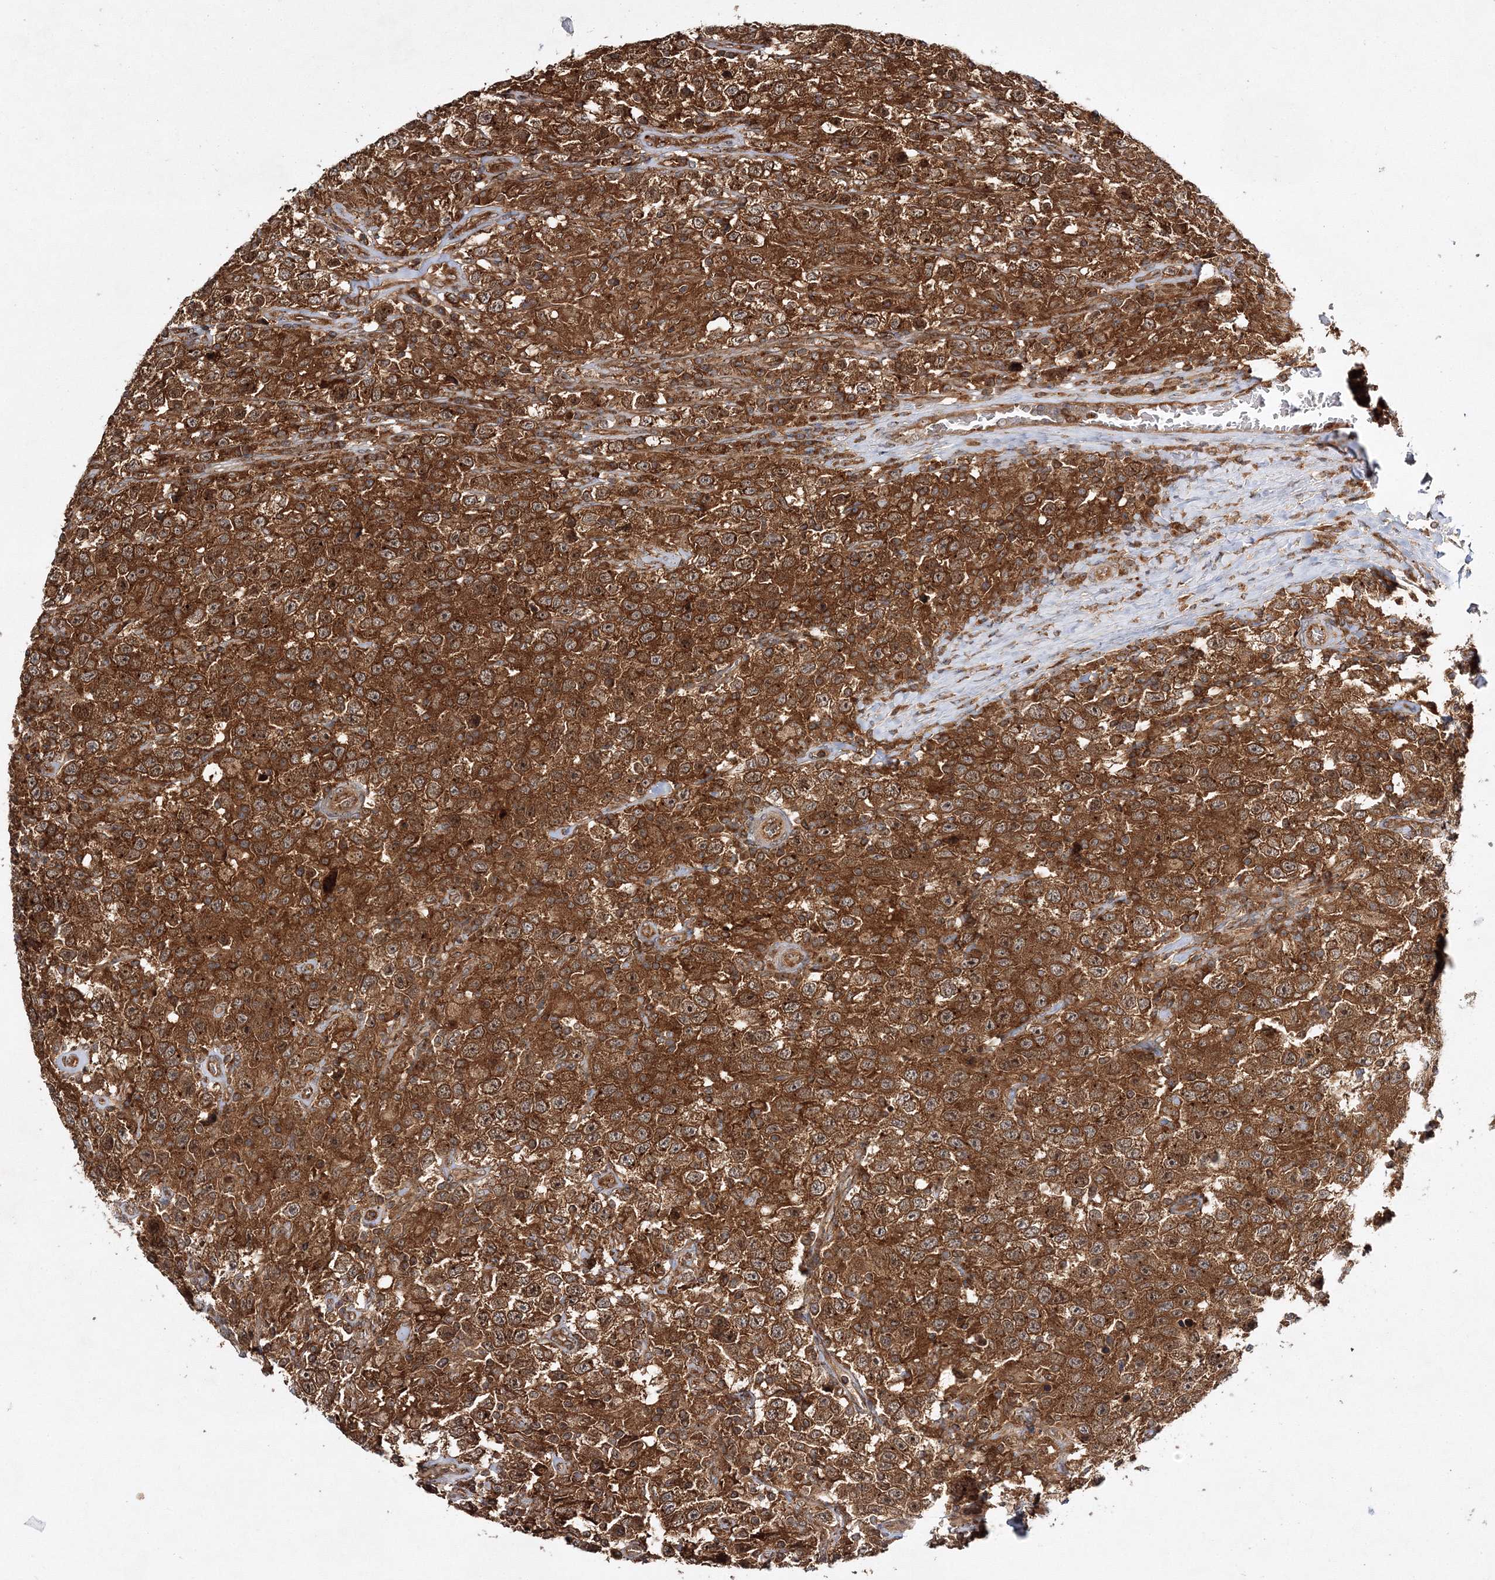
{"staining": {"intensity": "strong", "quantity": ">75%", "location": "cytoplasmic/membranous"}, "tissue": "testis cancer", "cell_type": "Tumor cells", "image_type": "cancer", "snomed": [{"axis": "morphology", "description": "Seminoma, NOS"}, {"axis": "topography", "description": "Testis"}], "caption": "An immunohistochemistry (IHC) photomicrograph of tumor tissue is shown. Protein staining in brown labels strong cytoplasmic/membranous positivity in testis cancer within tumor cells.", "gene": "WDR37", "patient": {"sex": "male", "age": 41}}